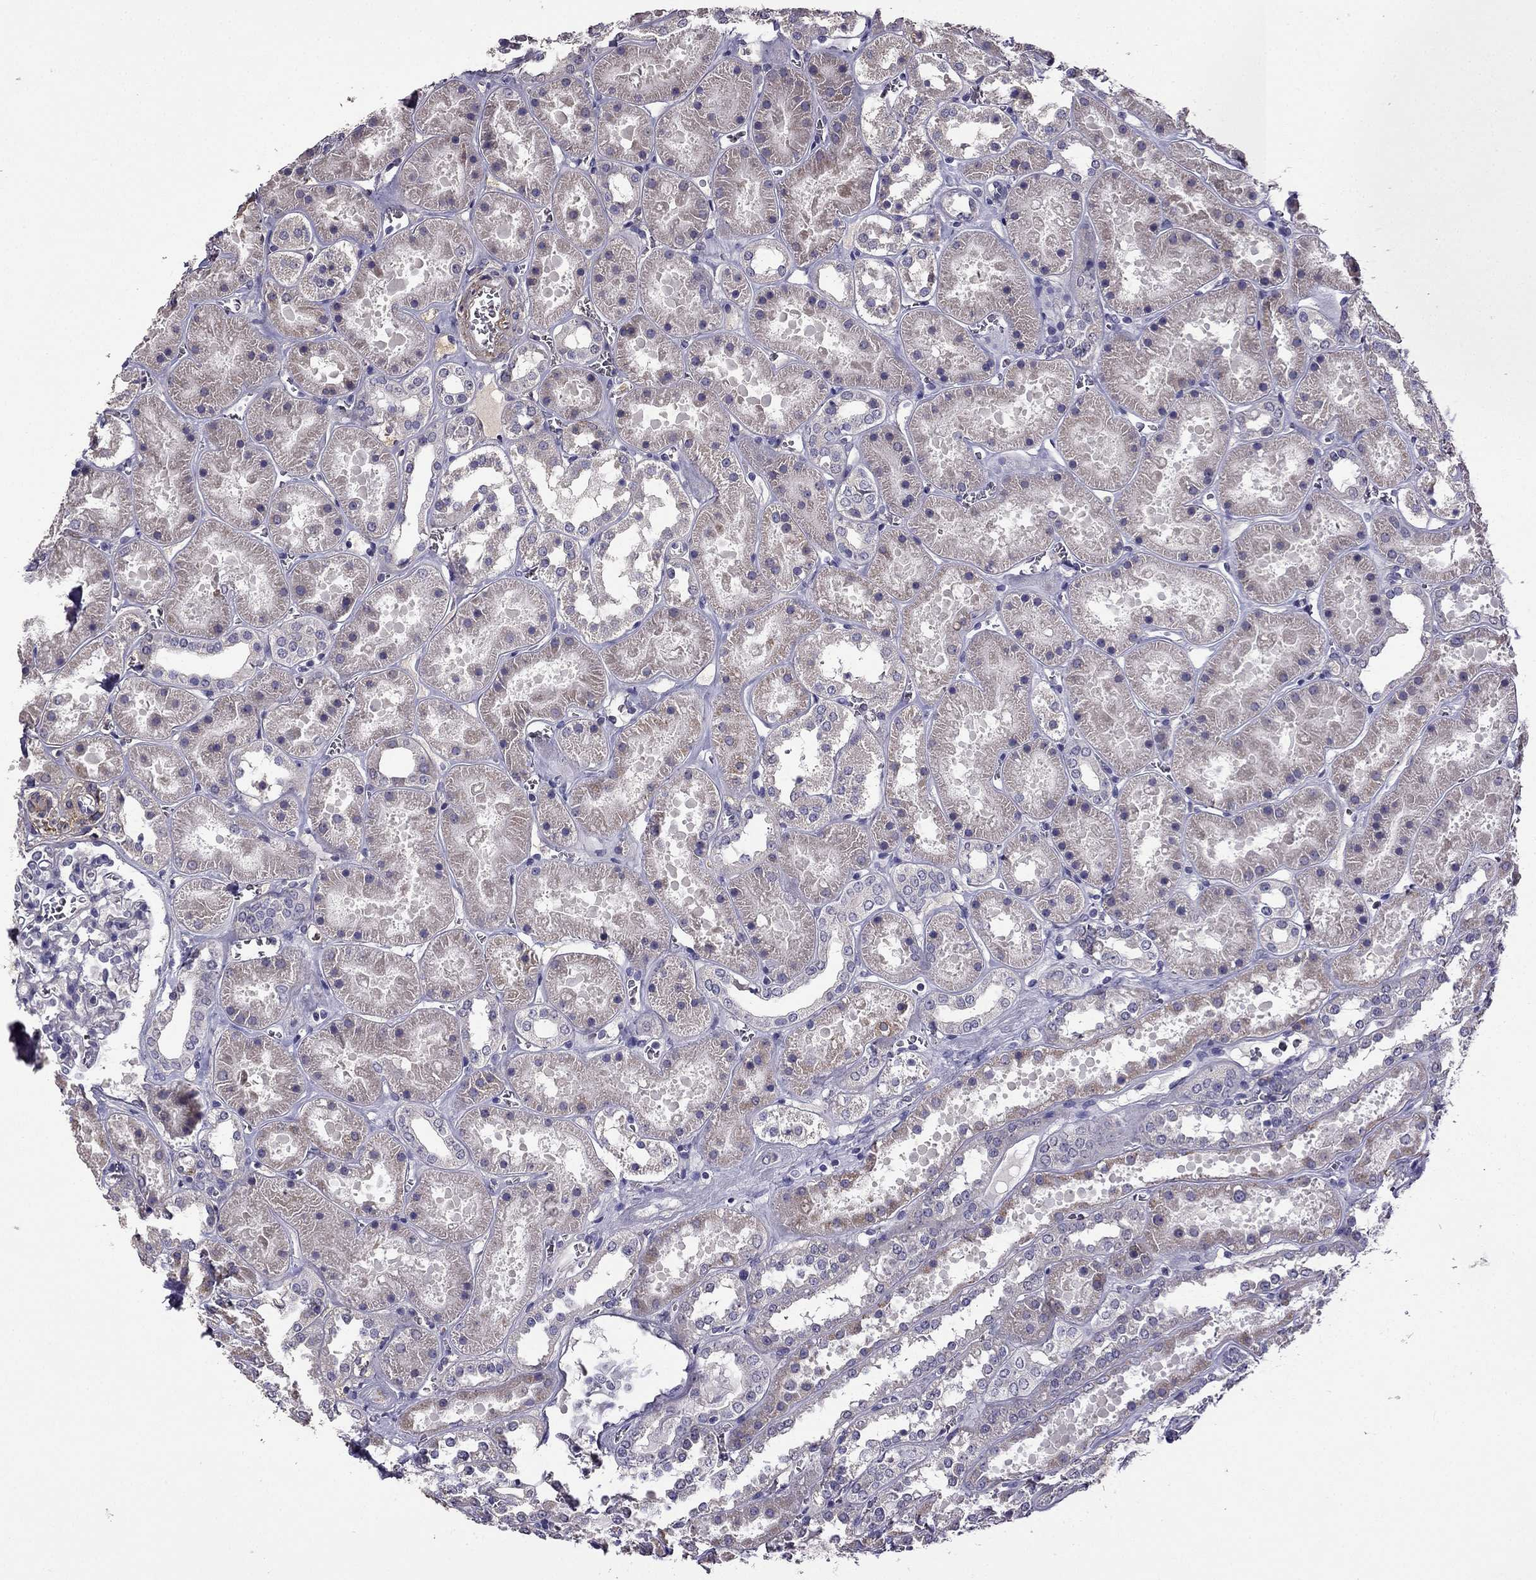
{"staining": {"intensity": "negative", "quantity": "none", "location": "none"}, "tissue": "kidney", "cell_type": "Cells in glomeruli", "image_type": "normal", "snomed": [{"axis": "morphology", "description": "Normal tissue, NOS"}, {"axis": "topography", "description": "Kidney"}], "caption": "The photomicrograph displays no staining of cells in glomeruli in unremarkable kidney.", "gene": "CDH9", "patient": {"sex": "female", "age": 41}}